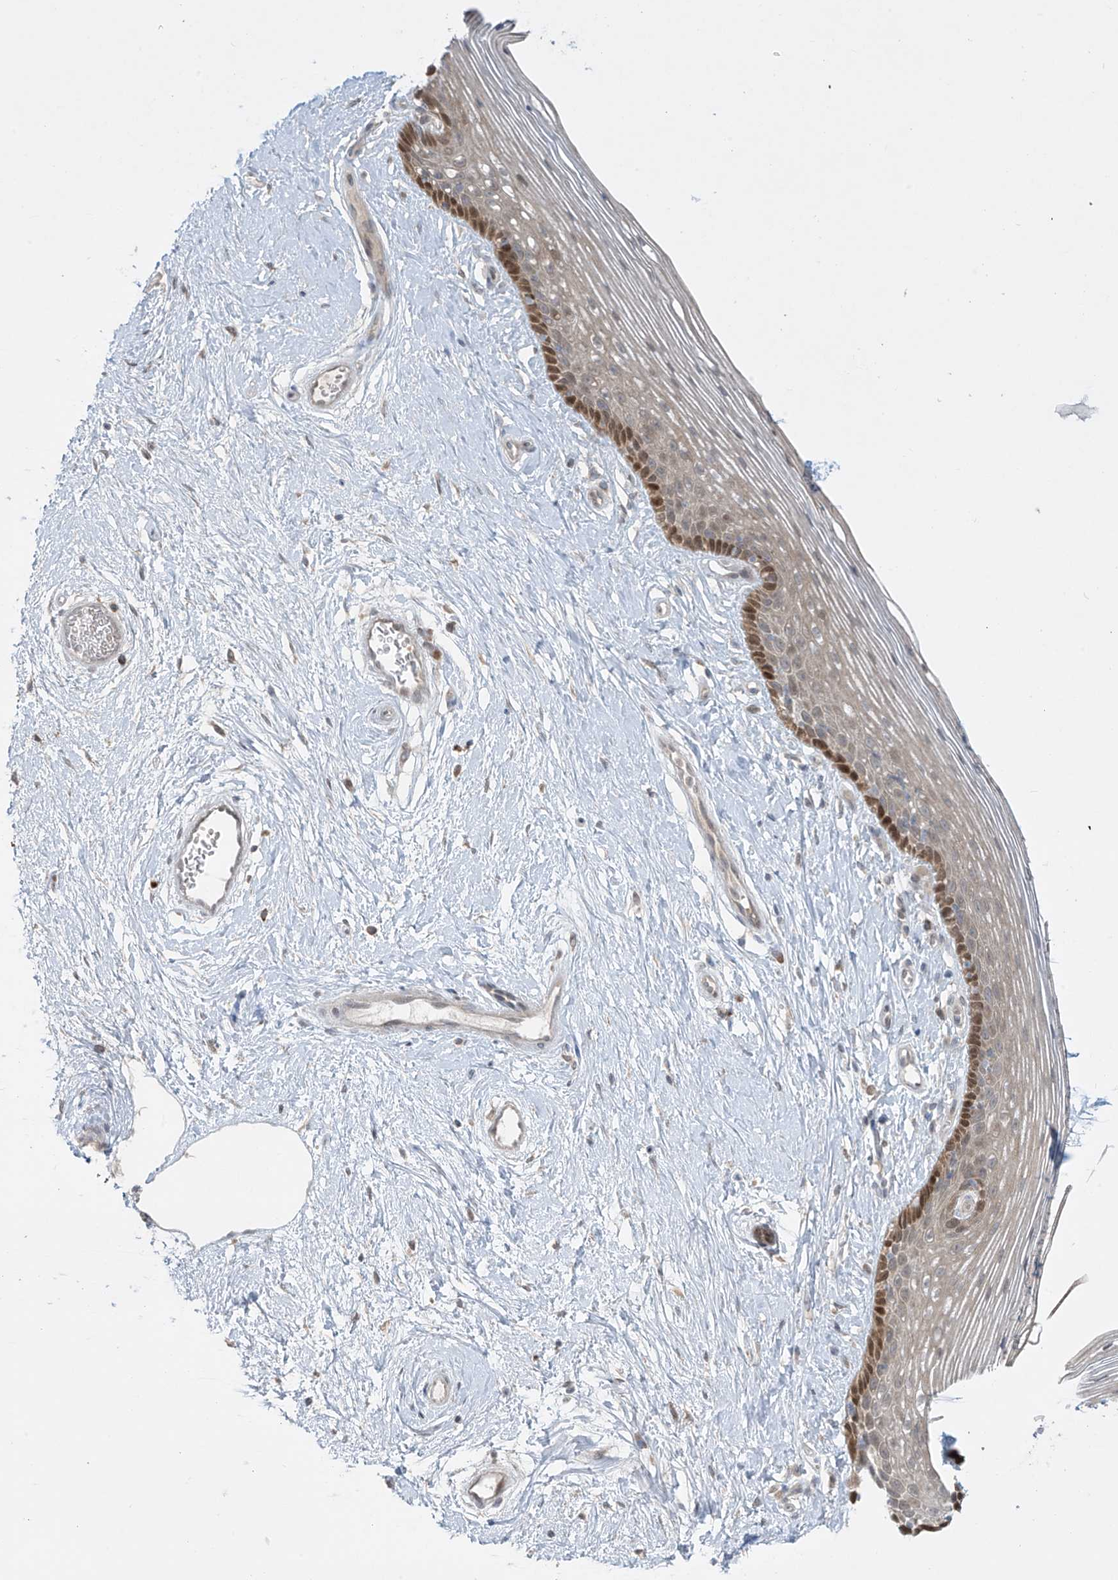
{"staining": {"intensity": "strong", "quantity": "<25%", "location": "cytoplasmic/membranous,nuclear"}, "tissue": "vagina", "cell_type": "Squamous epithelial cells", "image_type": "normal", "snomed": [{"axis": "morphology", "description": "Normal tissue, NOS"}, {"axis": "topography", "description": "Vagina"}], "caption": "The histopathology image exhibits staining of benign vagina, revealing strong cytoplasmic/membranous,nuclear protein positivity (brown color) within squamous epithelial cells.", "gene": "PPAT", "patient": {"sex": "female", "age": 46}}